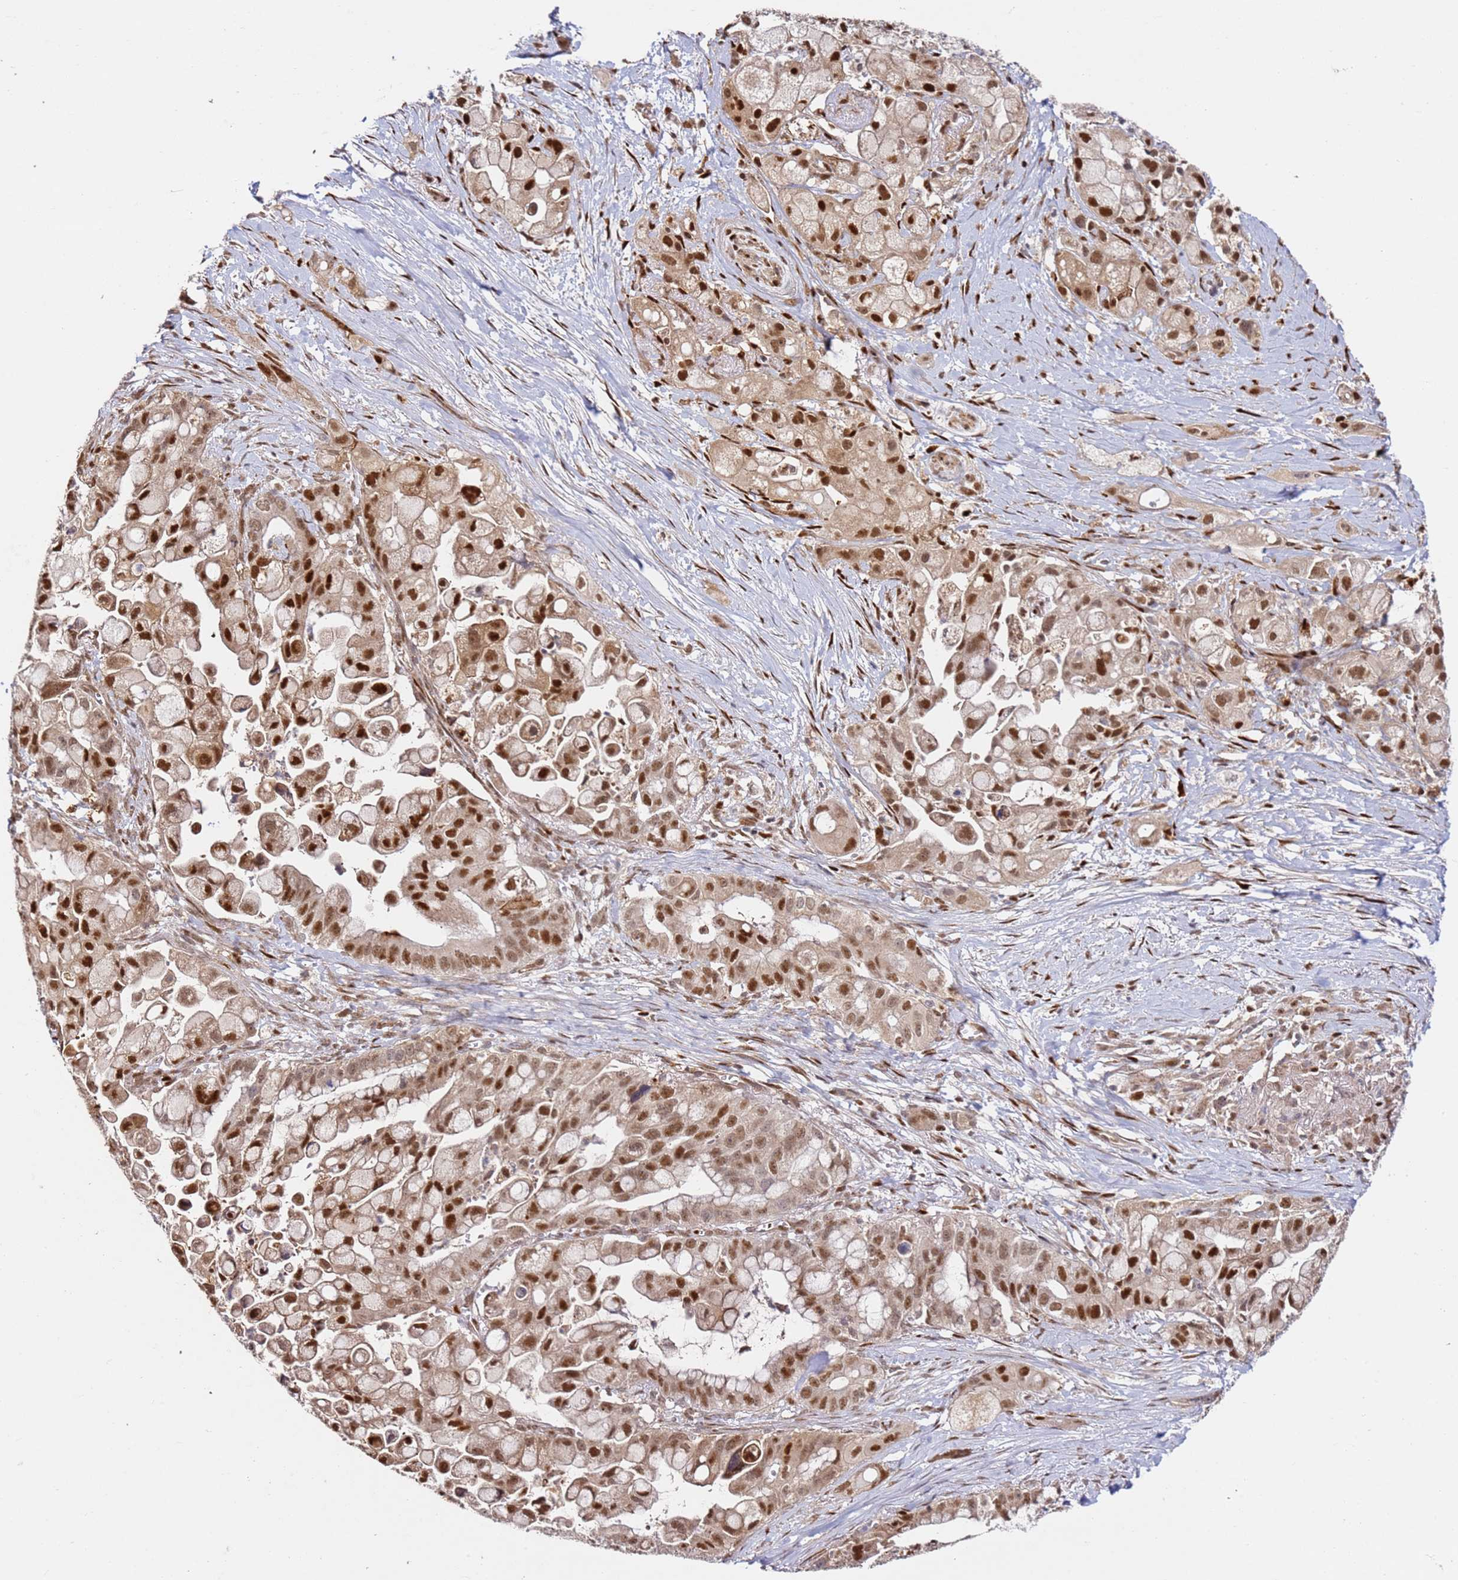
{"staining": {"intensity": "strong", "quantity": ">75%", "location": "nuclear"}, "tissue": "pancreatic cancer", "cell_type": "Tumor cells", "image_type": "cancer", "snomed": [{"axis": "morphology", "description": "Adenocarcinoma, NOS"}, {"axis": "topography", "description": "Pancreas"}], "caption": "This photomicrograph shows immunohistochemistry staining of human pancreatic cancer (adenocarcinoma), with high strong nuclear staining in about >75% of tumor cells.", "gene": "SMOX", "patient": {"sex": "male", "age": 68}}